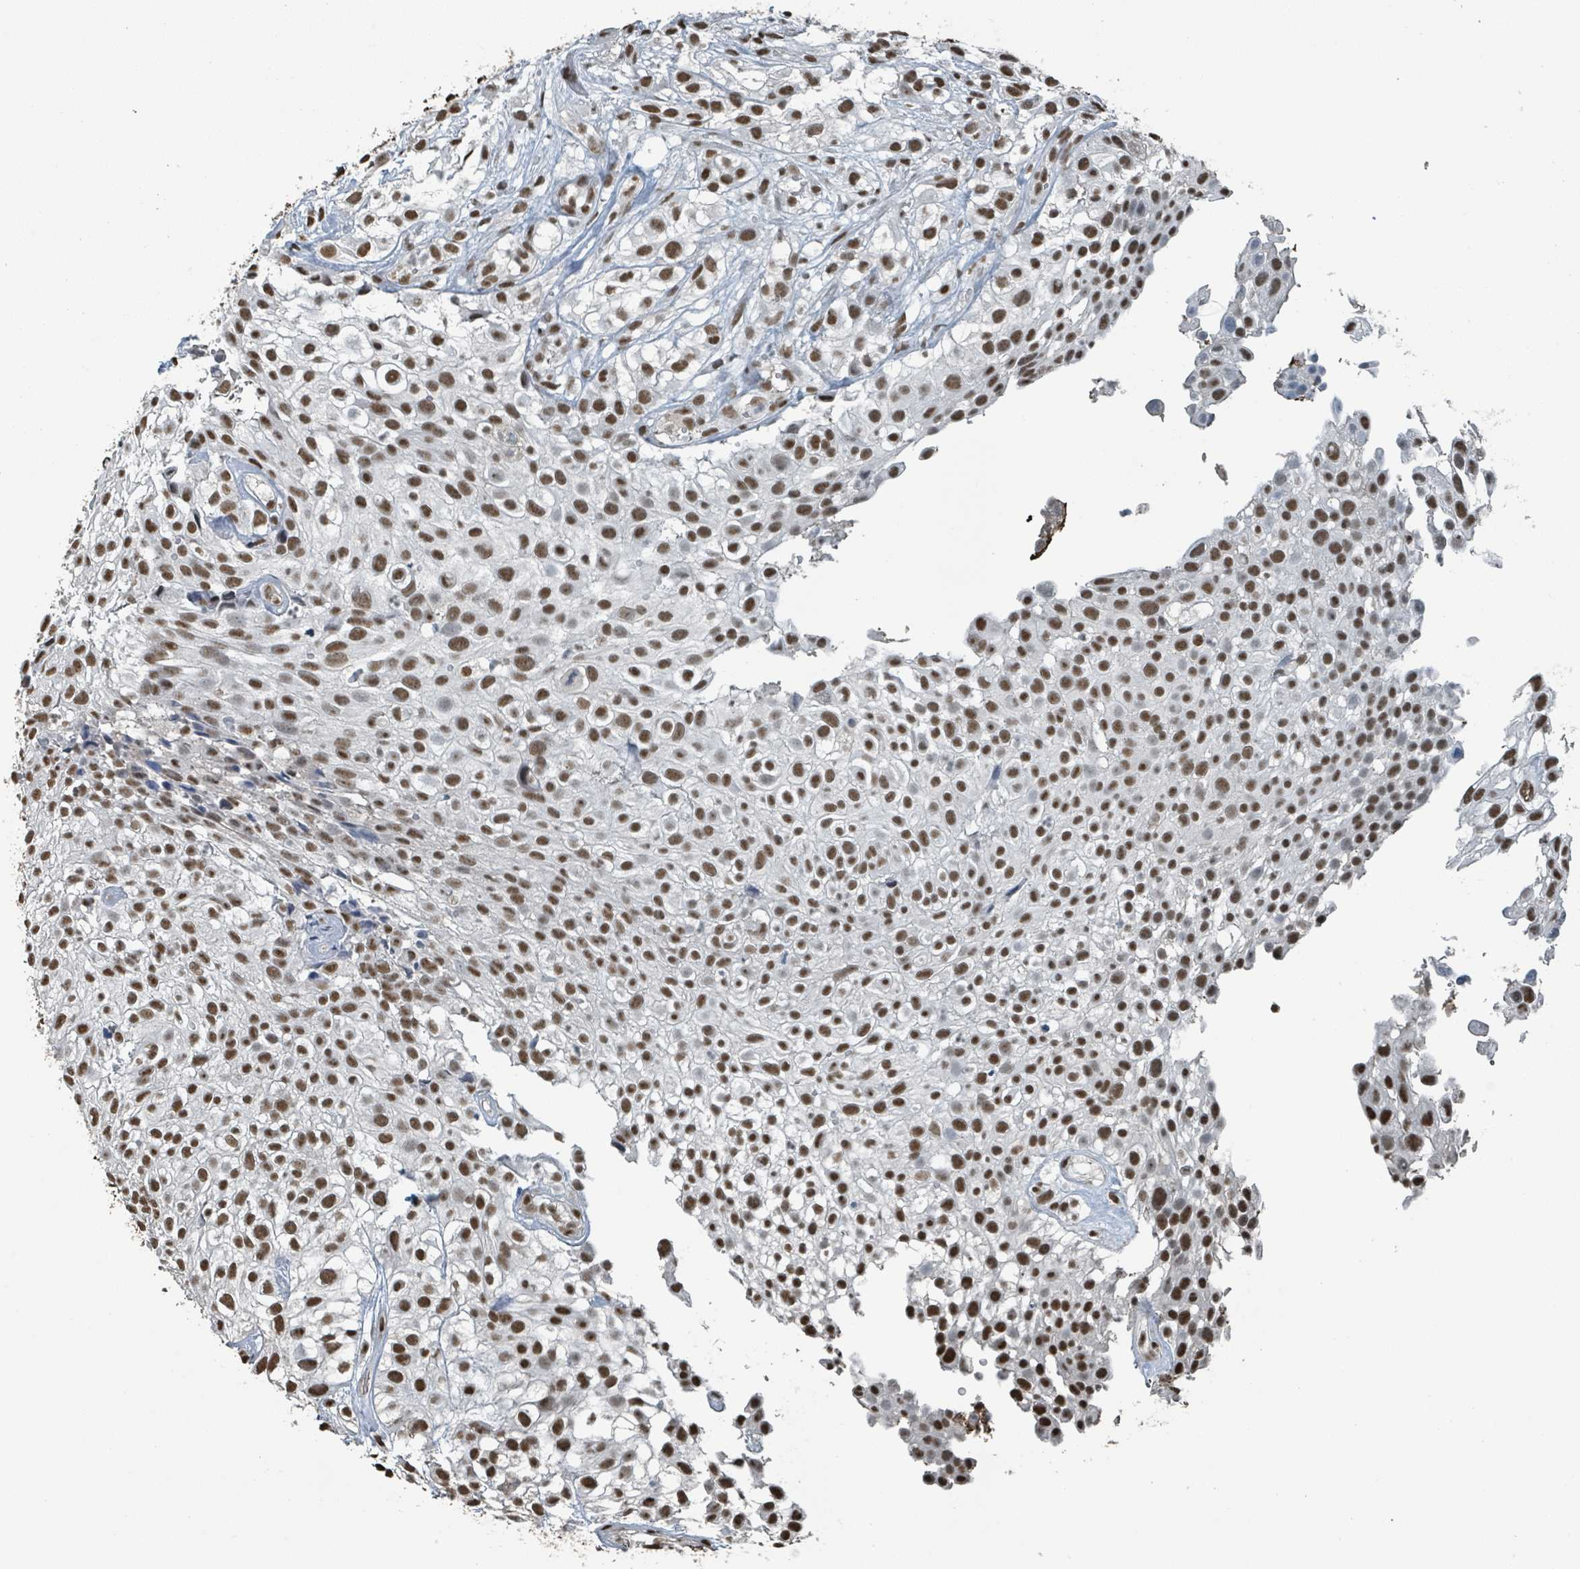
{"staining": {"intensity": "moderate", "quantity": ">75%", "location": "nuclear"}, "tissue": "urothelial cancer", "cell_type": "Tumor cells", "image_type": "cancer", "snomed": [{"axis": "morphology", "description": "Urothelial carcinoma, High grade"}, {"axis": "topography", "description": "Urinary bladder"}], "caption": "Immunohistochemistry of urothelial carcinoma (high-grade) exhibits medium levels of moderate nuclear positivity in approximately >75% of tumor cells. Nuclei are stained in blue.", "gene": "PHIP", "patient": {"sex": "male", "age": 56}}